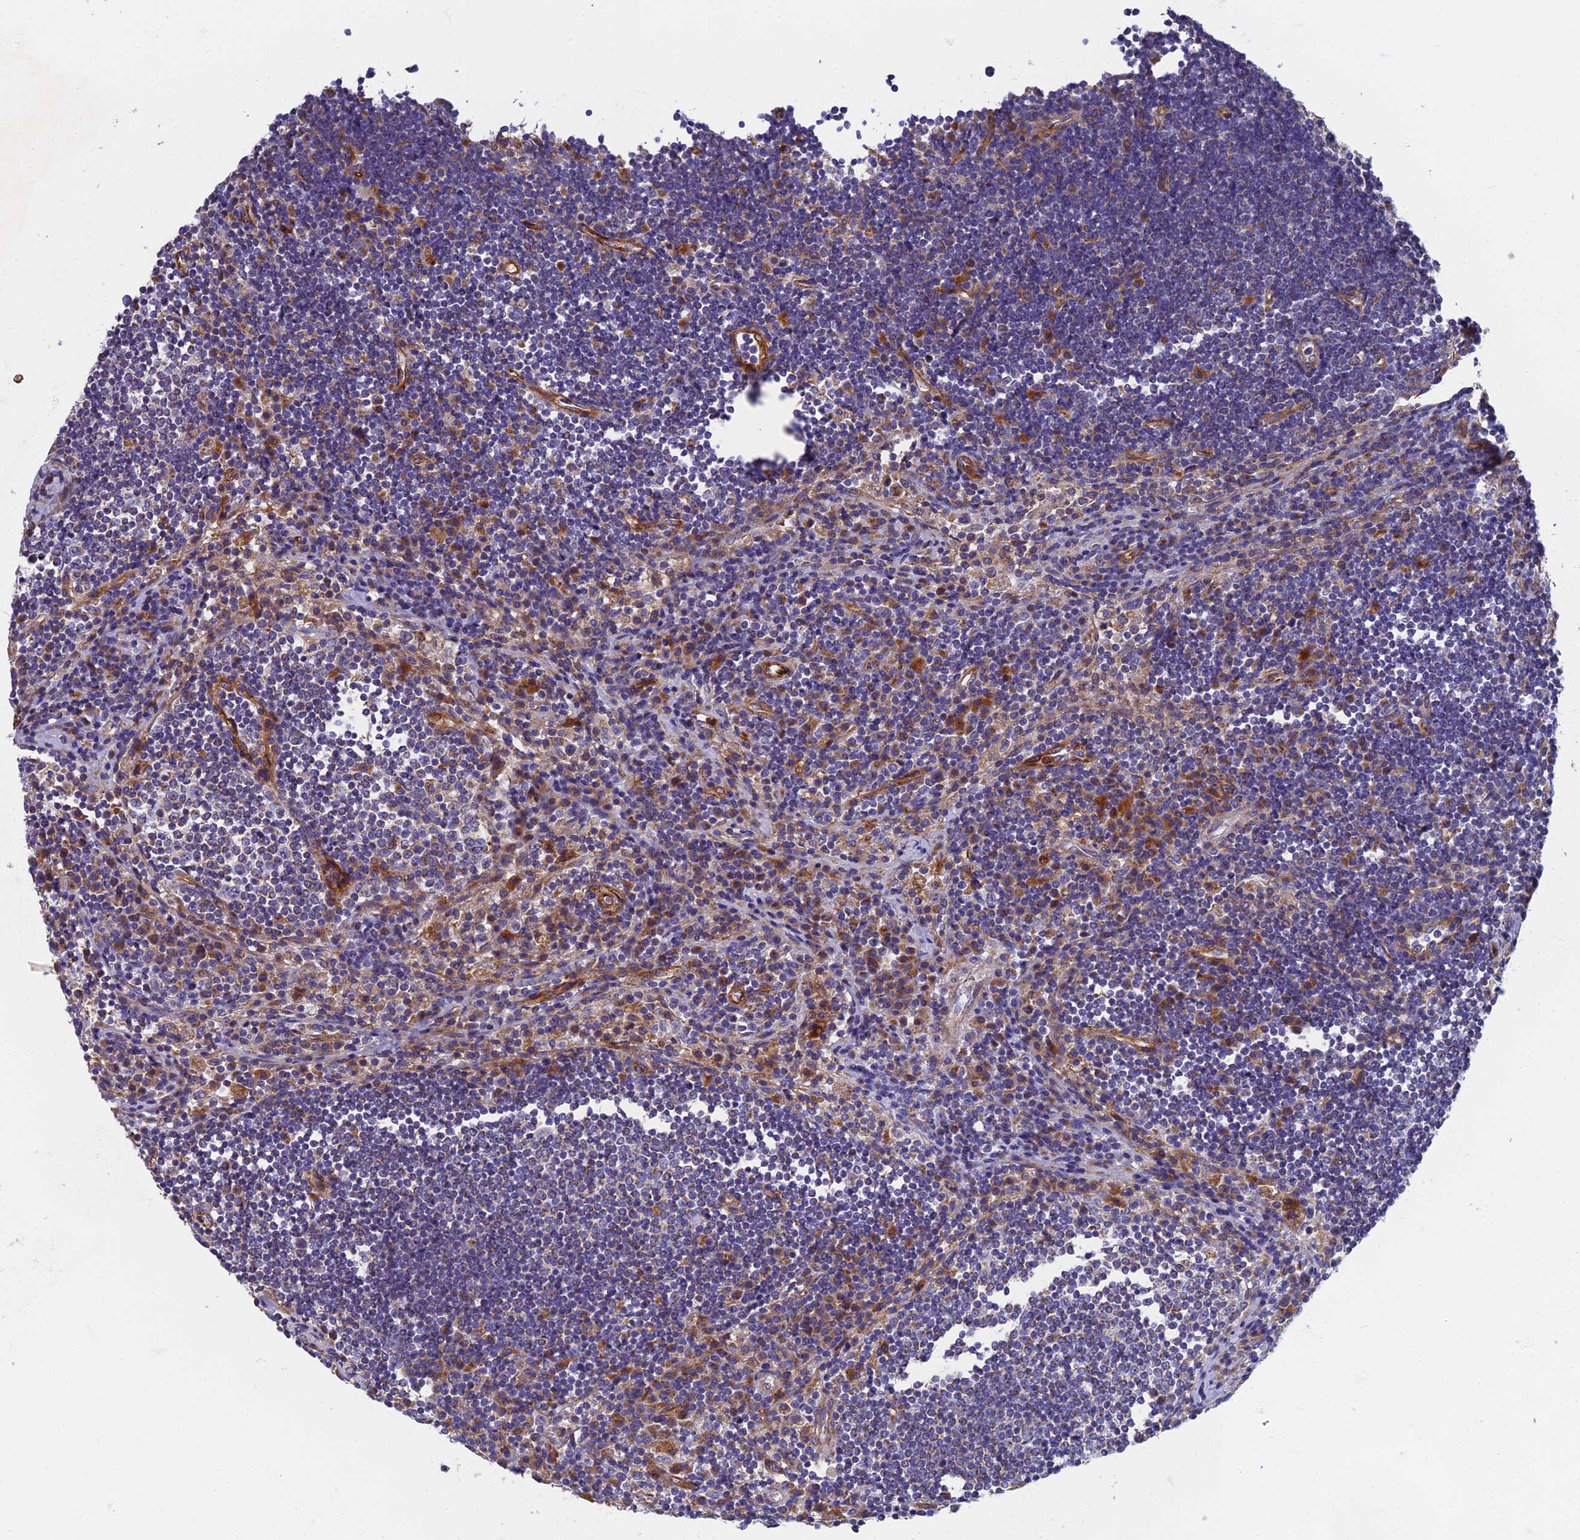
{"staining": {"intensity": "negative", "quantity": "none", "location": "none"}, "tissue": "lymph node", "cell_type": "Non-germinal center cells", "image_type": "normal", "snomed": [{"axis": "morphology", "description": "Normal tissue, NOS"}, {"axis": "topography", "description": "Lymph node"}], "caption": "An IHC micrograph of normal lymph node is shown. There is no staining in non-germinal center cells of lymph node.", "gene": "RNASEK", "patient": {"sex": "female", "age": 53}}